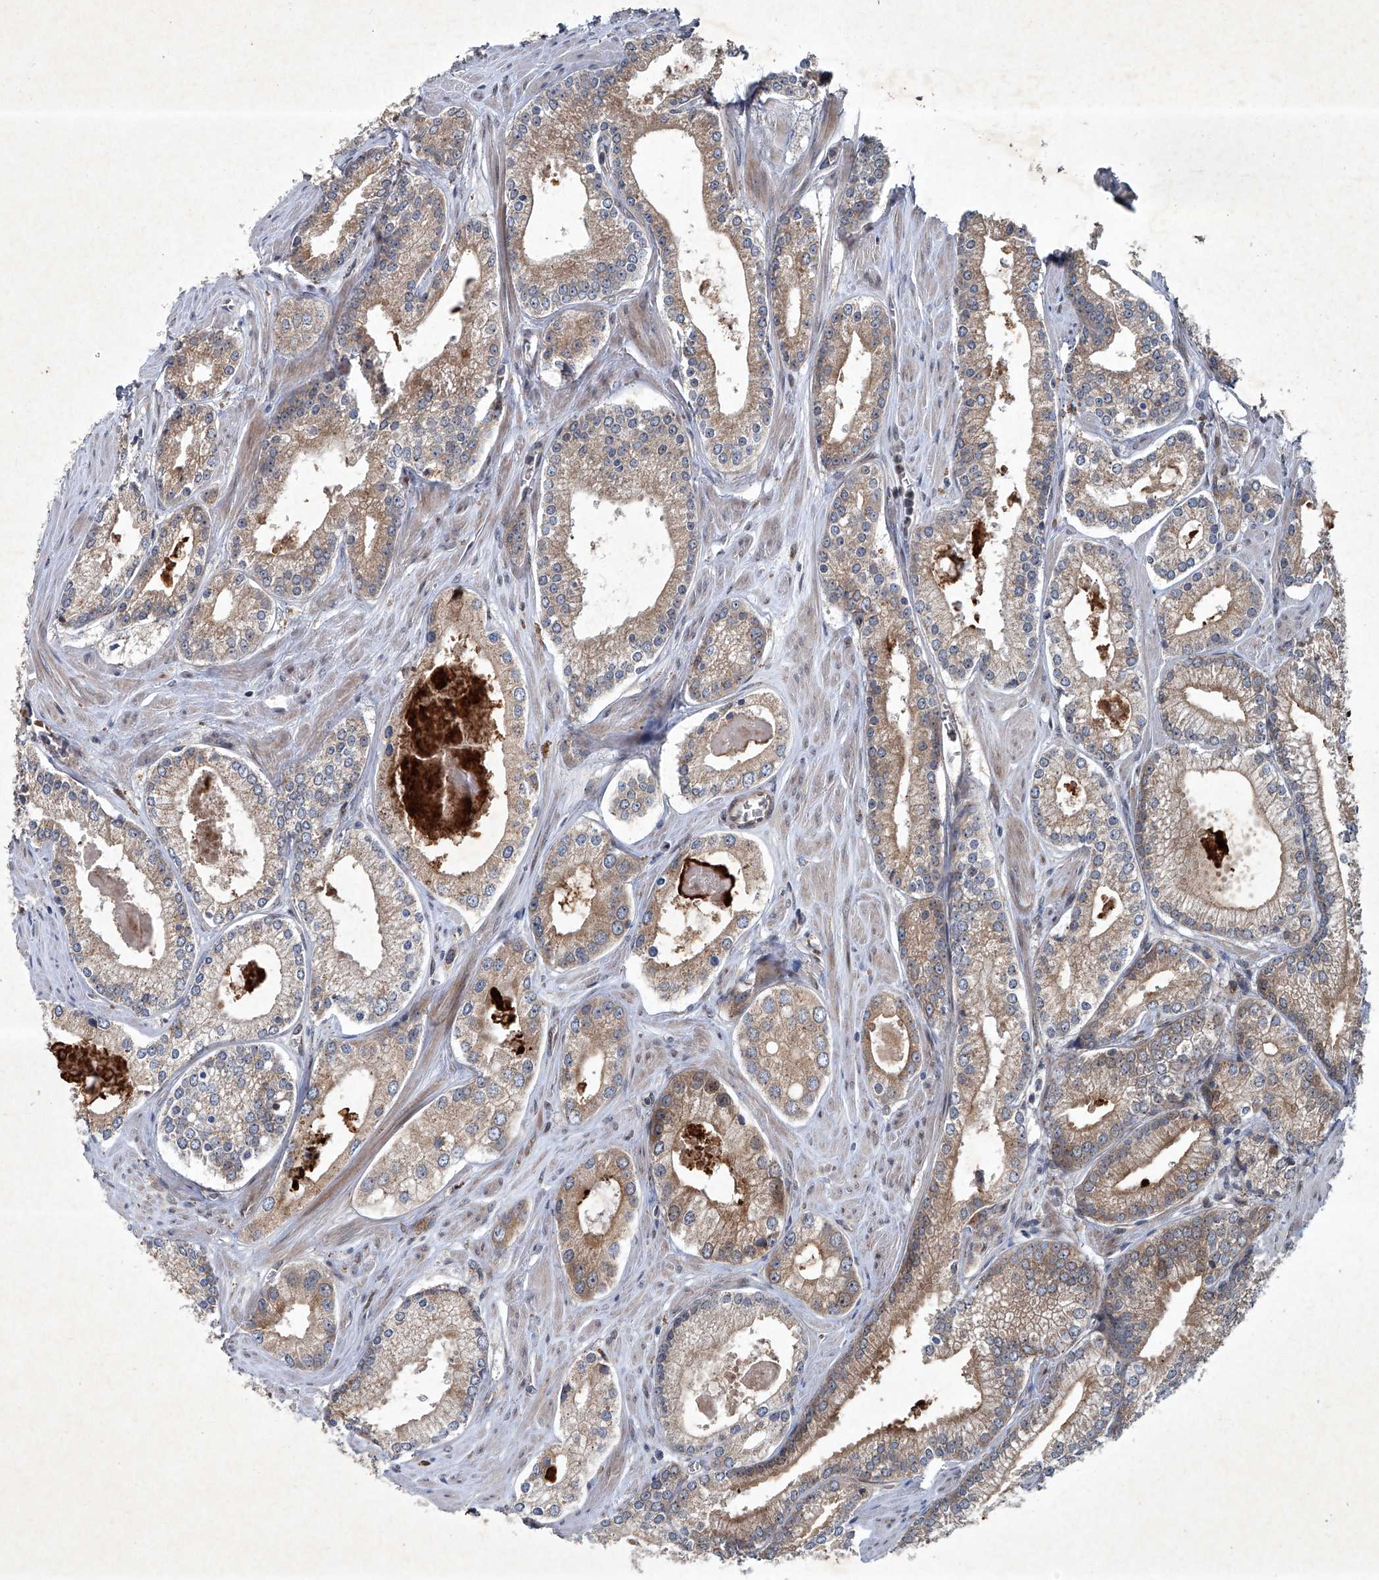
{"staining": {"intensity": "moderate", "quantity": ">75%", "location": "cytoplasmic/membranous"}, "tissue": "prostate cancer", "cell_type": "Tumor cells", "image_type": "cancer", "snomed": [{"axis": "morphology", "description": "Adenocarcinoma, Low grade"}, {"axis": "topography", "description": "Prostate"}], "caption": "About >75% of tumor cells in prostate cancer display moderate cytoplasmic/membranous protein expression as visualized by brown immunohistochemical staining.", "gene": "GPR132", "patient": {"sex": "male", "age": 54}}